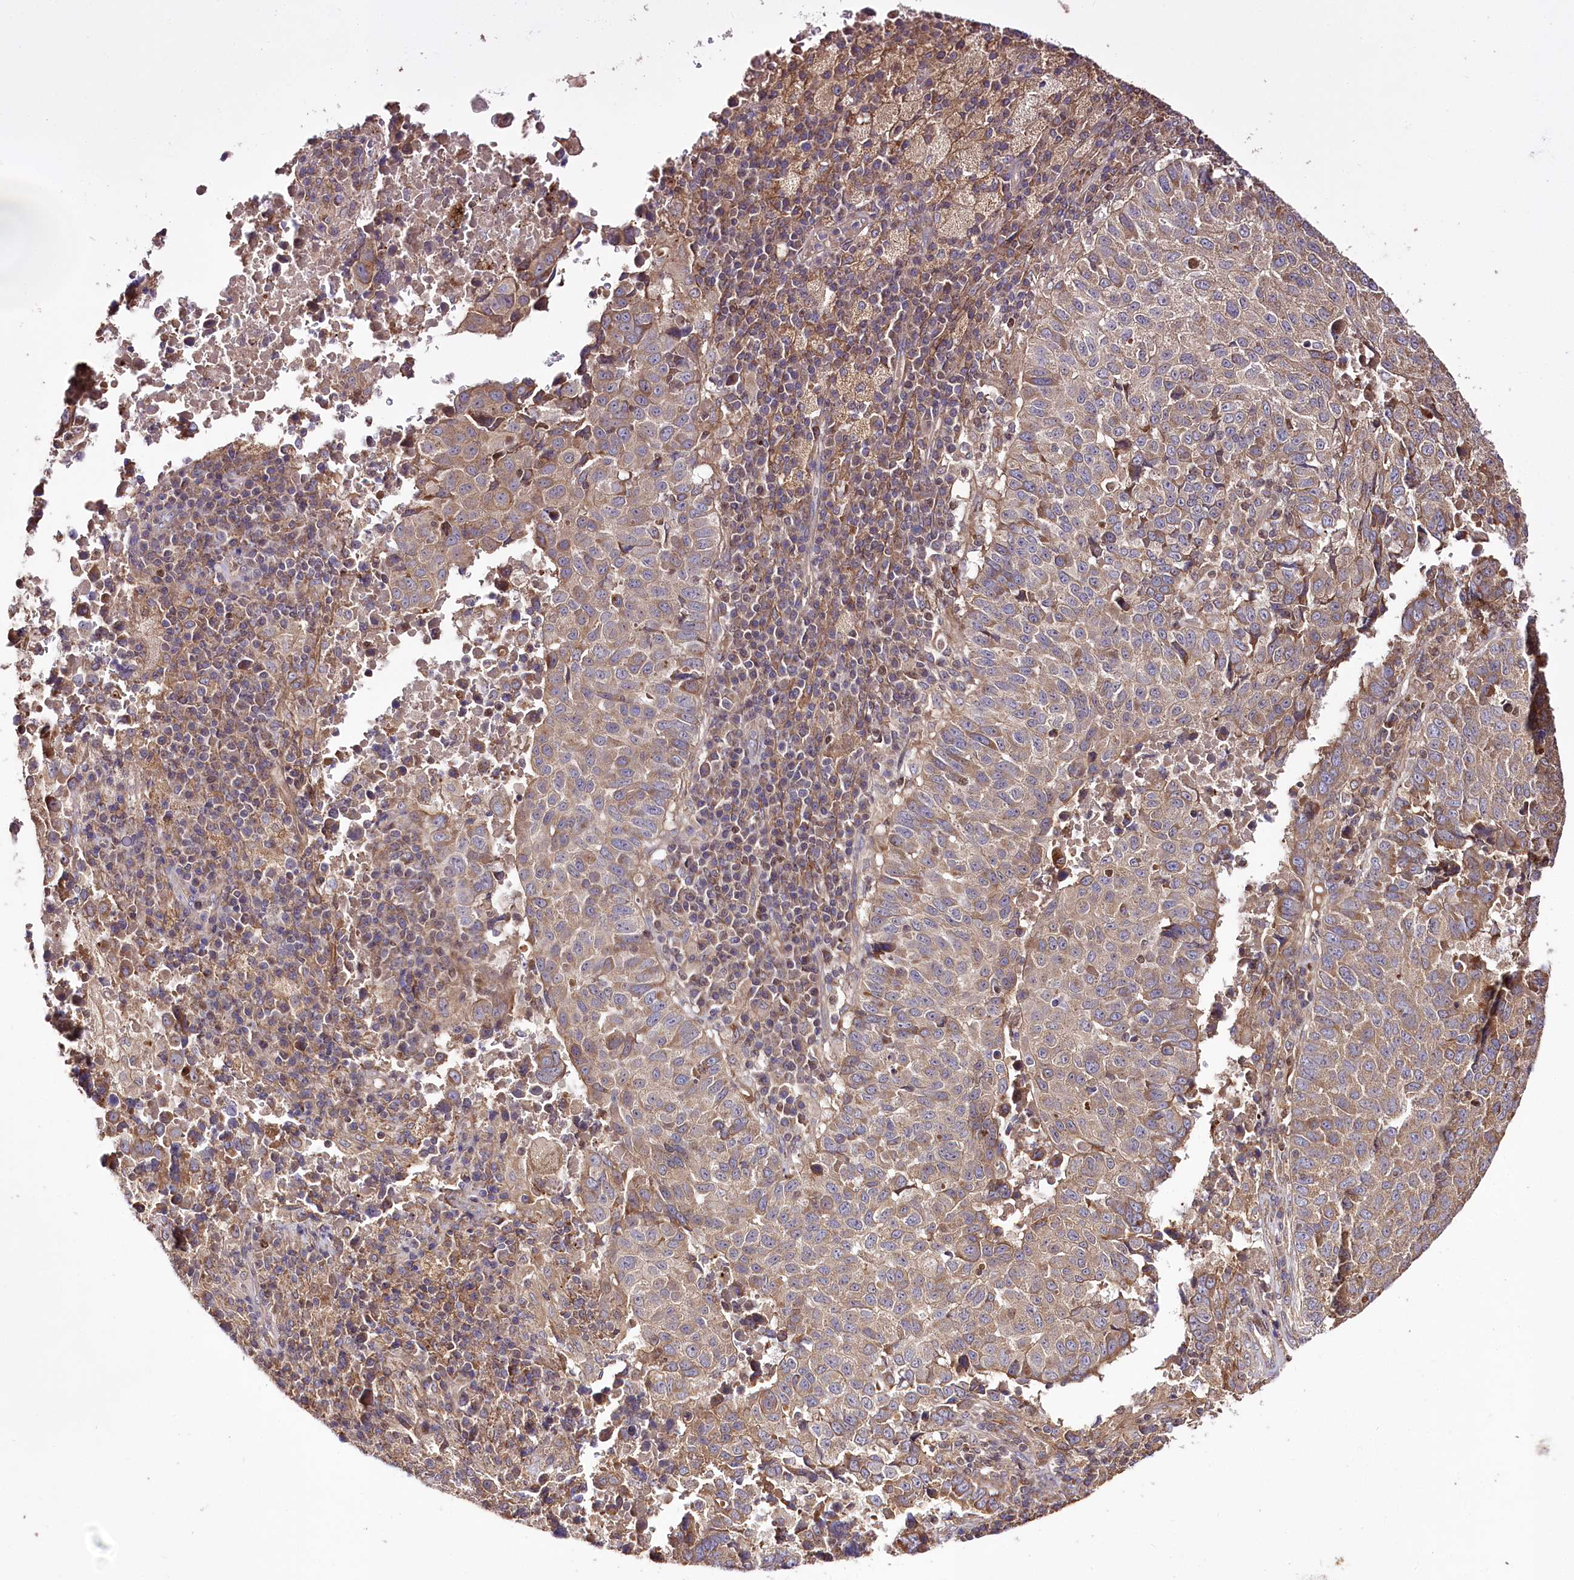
{"staining": {"intensity": "moderate", "quantity": "25%-75%", "location": "cytoplasmic/membranous"}, "tissue": "lung cancer", "cell_type": "Tumor cells", "image_type": "cancer", "snomed": [{"axis": "morphology", "description": "Squamous cell carcinoma, NOS"}, {"axis": "topography", "description": "Lung"}], "caption": "Tumor cells reveal moderate cytoplasmic/membranous staining in about 25%-75% of cells in squamous cell carcinoma (lung). The protein is shown in brown color, while the nuclei are stained blue.", "gene": "WWC1", "patient": {"sex": "male", "age": 73}}